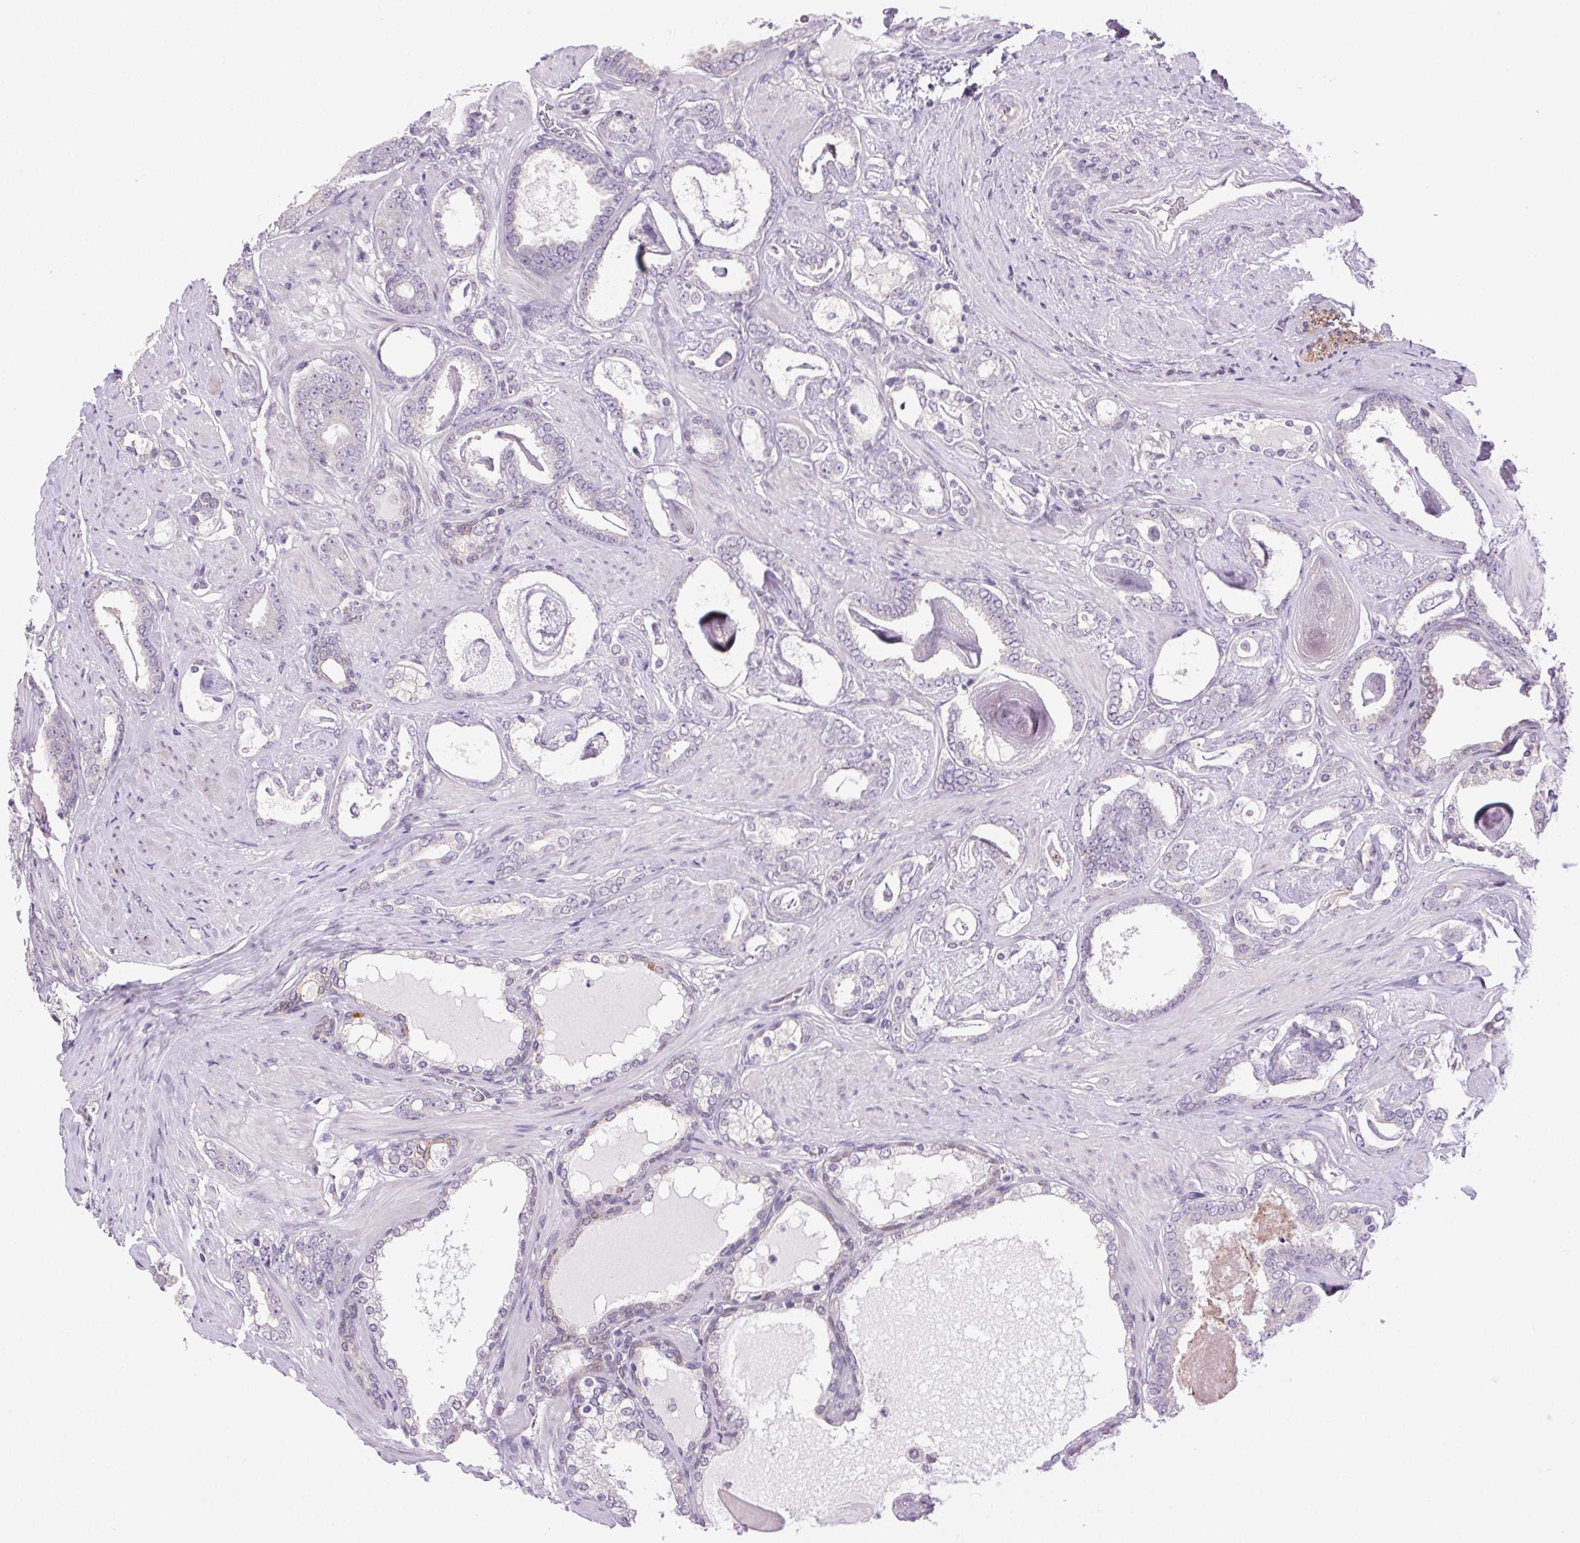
{"staining": {"intensity": "negative", "quantity": "none", "location": "none"}, "tissue": "prostate cancer", "cell_type": "Tumor cells", "image_type": "cancer", "snomed": [{"axis": "morphology", "description": "Adenocarcinoma, High grade"}, {"axis": "topography", "description": "Prostate"}], "caption": "Protein analysis of prostate high-grade adenocarcinoma reveals no significant positivity in tumor cells.", "gene": "SYT11", "patient": {"sex": "male", "age": 63}}